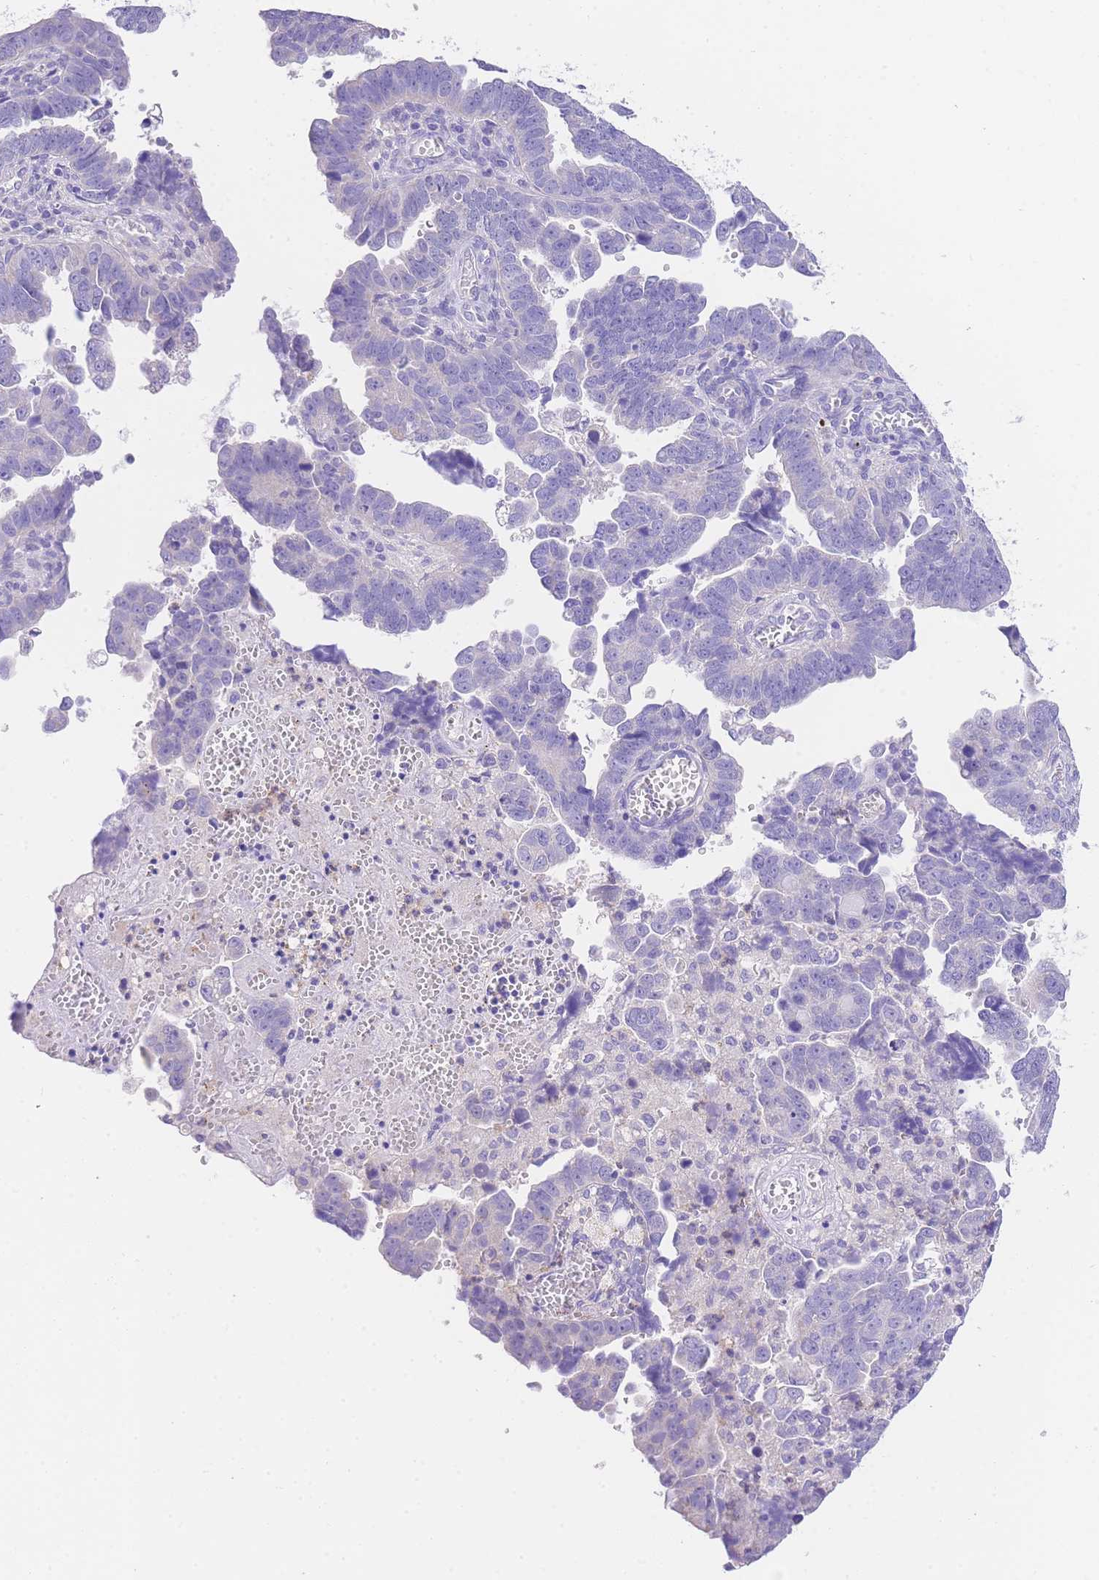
{"staining": {"intensity": "negative", "quantity": "none", "location": "none"}, "tissue": "endometrial cancer", "cell_type": "Tumor cells", "image_type": "cancer", "snomed": [{"axis": "morphology", "description": "Adenocarcinoma, NOS"}, {"axis": "topography", "description": "Endometrium"}], "caption": "High magnification brightfield microscopy of adenocarcinoma (endometrial) stained with DAB (3,3'-diaminobenzidine) (brown) and counterstained with hematoxylin (blue): tumor cells show no significant expression. (Brightfield microscopy of DAB immunohistochemistry at high magnification).", "gene": "EPN2", "patient": {"sex": "female", "age": 75}}